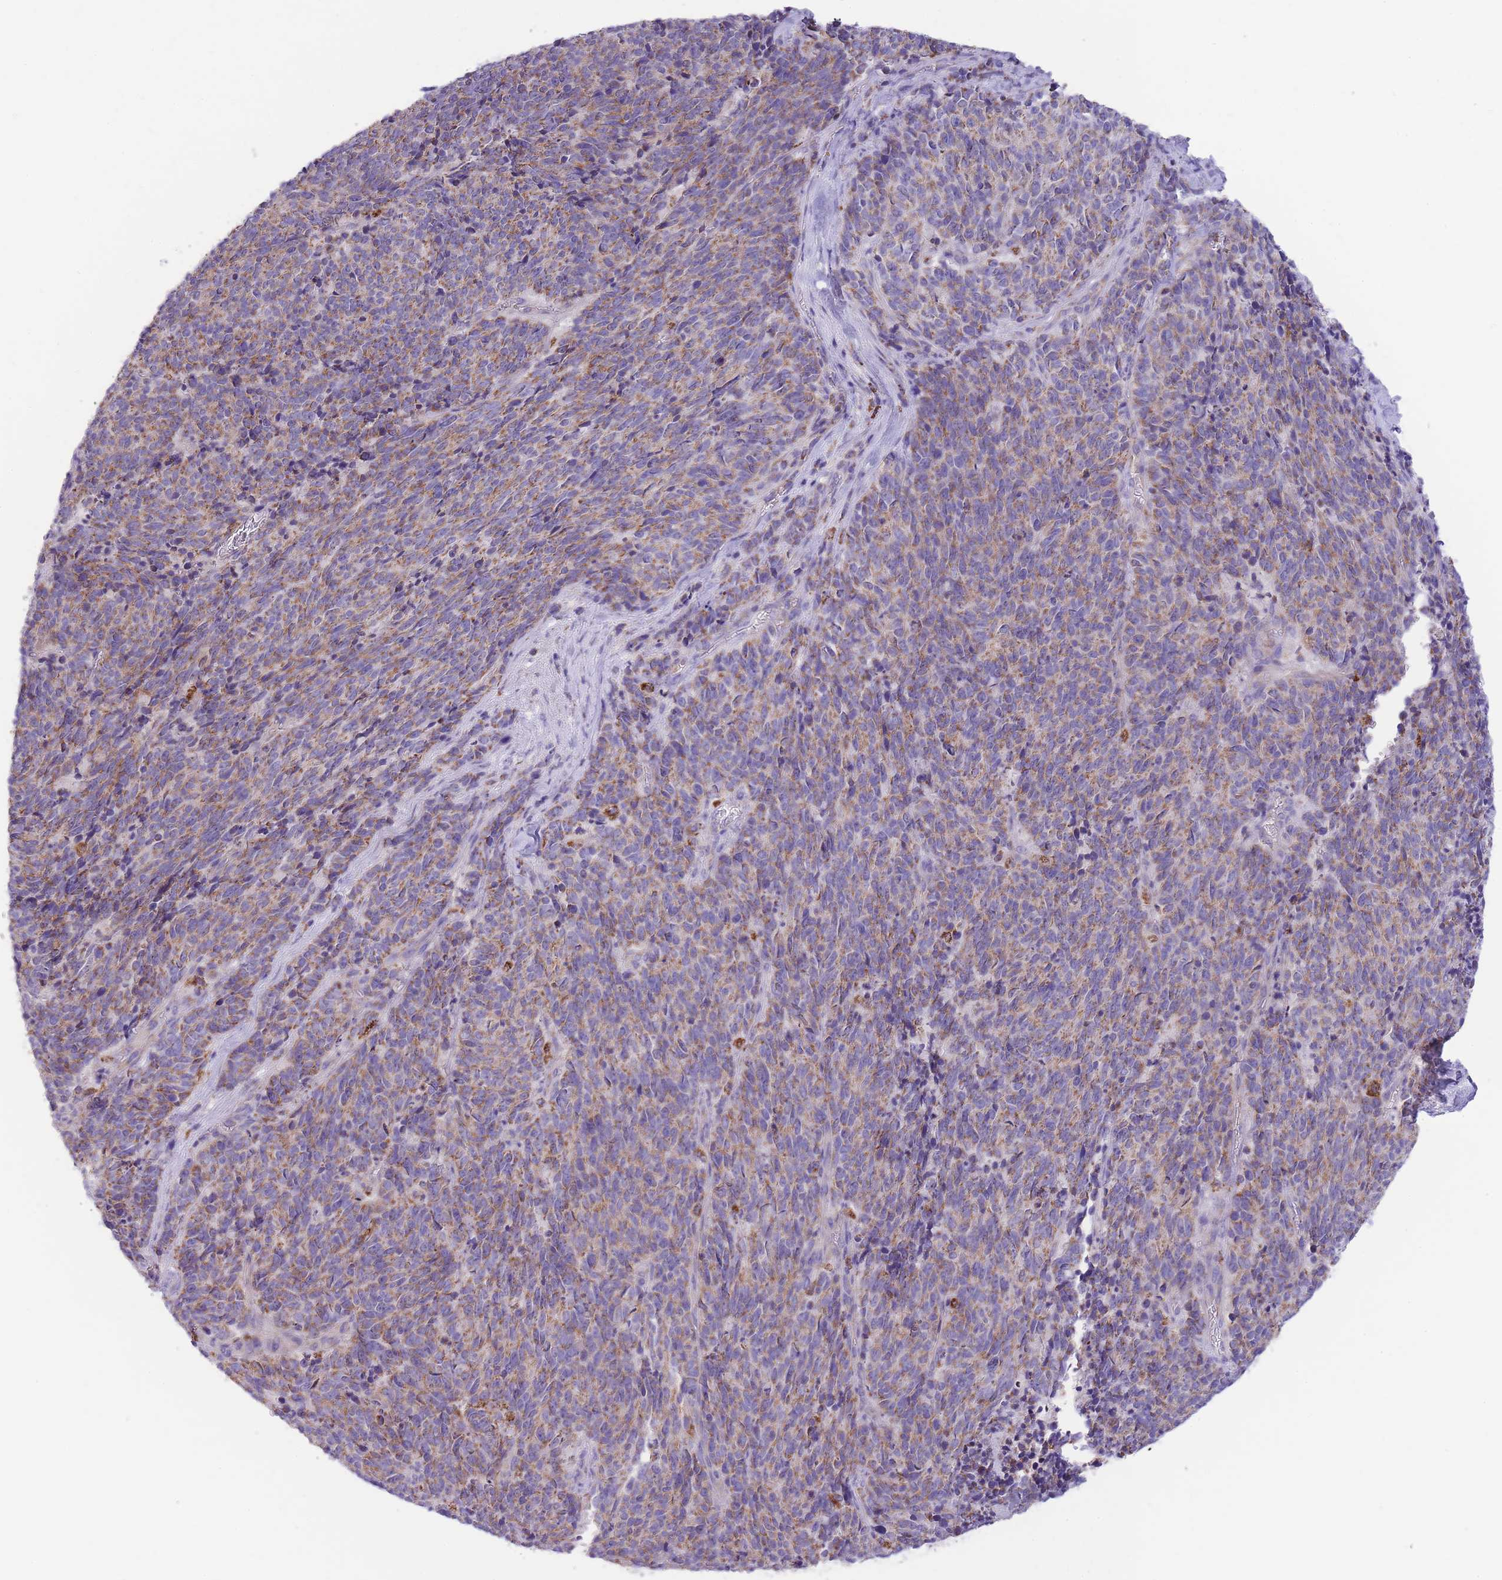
{"staining": {"intensity": "moderate", "quantity": ">75%", "location": "cytoplasmic/membranous"}, "tissue": "cervical cancer", "cell_type": "Tumor cells", "image_type": "cancer", "snomed": [{"axis": "morphology", "description": "Squamous cell carcinoma, NOS"}, {"axis": "topography", "description": "Cervix"}], "caption": "Cervical cancer tissue reveals moderate cytoplasmic/membranous positivity in approximately >75% of tumor cells, visualized by immunohistochemistry. (DAB (3,3'-diaminobenzidine) IHC with brightfield microscopy, high magnification).", "gene": "ST3GAL3", "patient": {"sex": "female", "age": 29}}